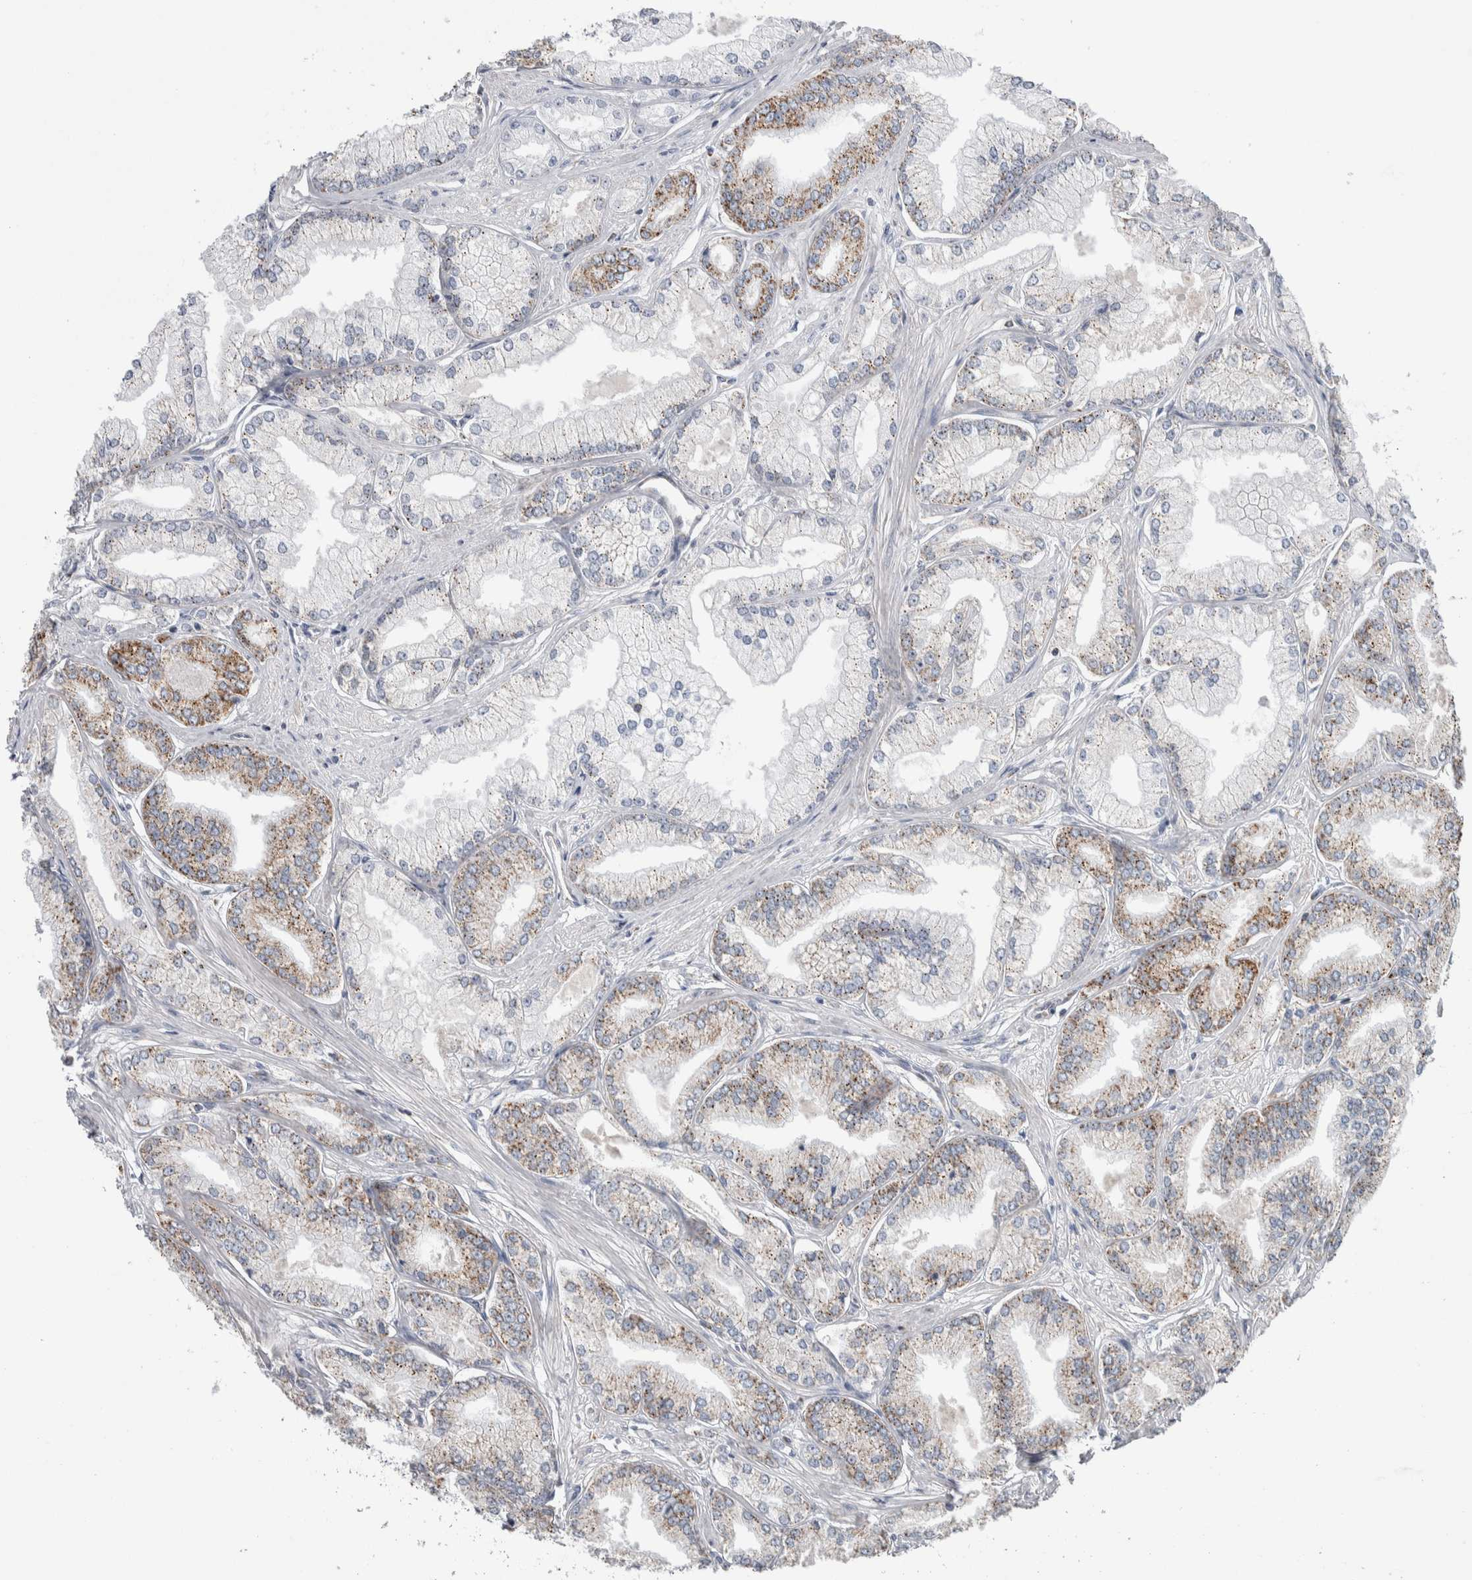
{"staining": {"intensity": "moderate", "quantity": "25%-75%", "location": "cytoplasmic/membranous"}, "tissue": "prostate cancer", "cell_type": "Tumor cells", "image_type": "cancer", "snomed": [{"axis": "morphology", "description": "Adenocarcinoma, Low grade"}, {"axis": "topography", "description": "Prostate"}], "caption": "The photomicrograph displays immunohistochemical staining of prostate cancer (low-grade adenocarcinoma). There is moderate cytoplasmic/membranous positivity is present in about 25%-75% of tumor cells. (DAB (3,3'-diaminobenzidine) IHC, brown staining for protein, blue staining for nuclei).", "gene": "ETFA", "patient": {"sex": "male", "age": 52}}